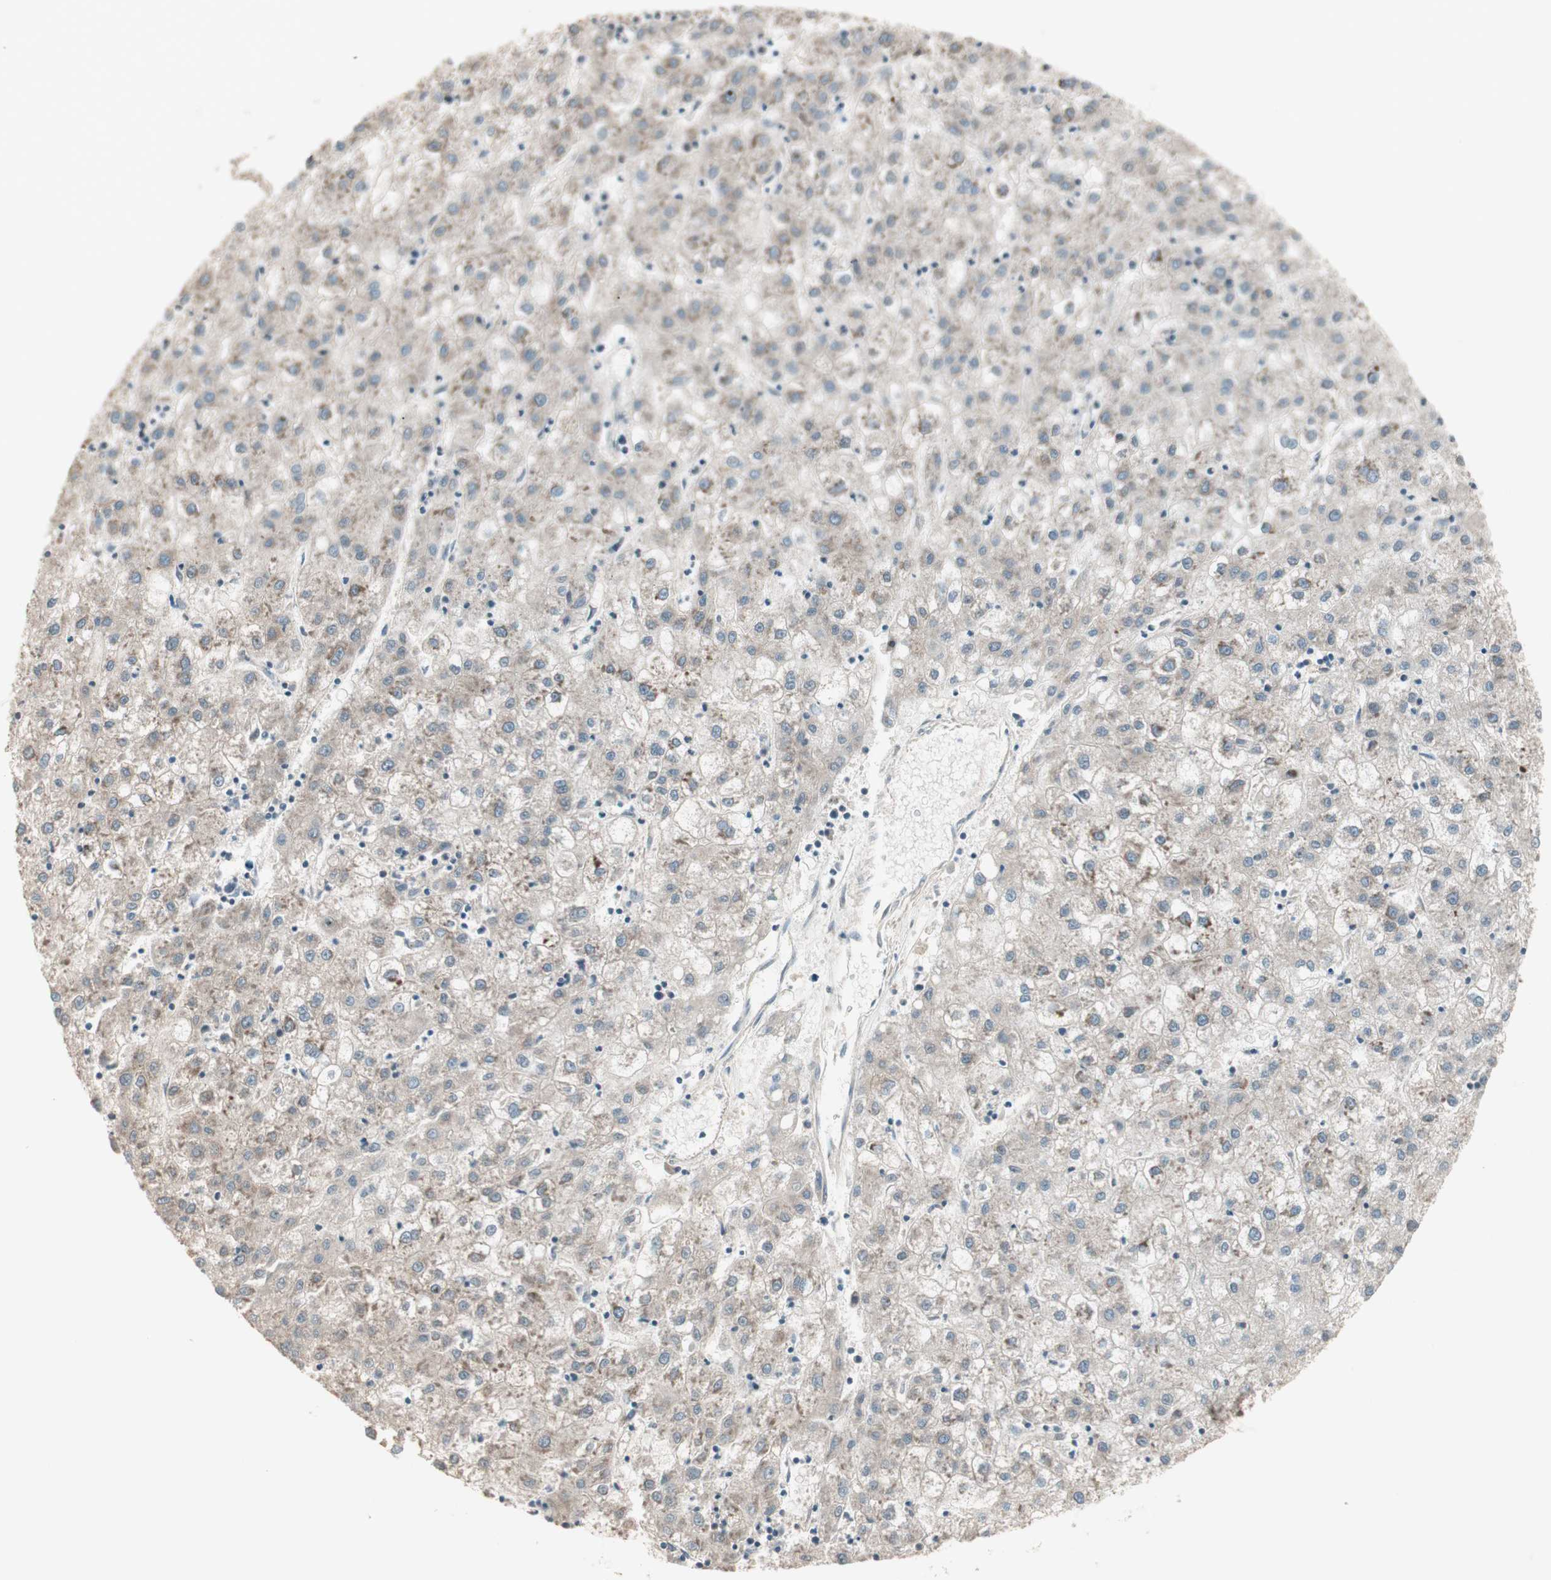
{"staining": {"intensity": "negative", "quantity": "none", "location": "none"}, "tissue": "liver cancer", "cell_type": "Tumor cells", "image_type": "cancer", "snomed": [{"axis": "morphology", "description": "Carcinoma, Hepatocellular, NOS"}, {"axis": "topography", "description": "Liver"}], "caption": "This is an immunohistochemistry (IHC) image of liver hepatocellular carcinoma. There is no expression in tumor cells.", "gene": "PPP2R5E", "patient": {"sex": "male", "age": 72}}